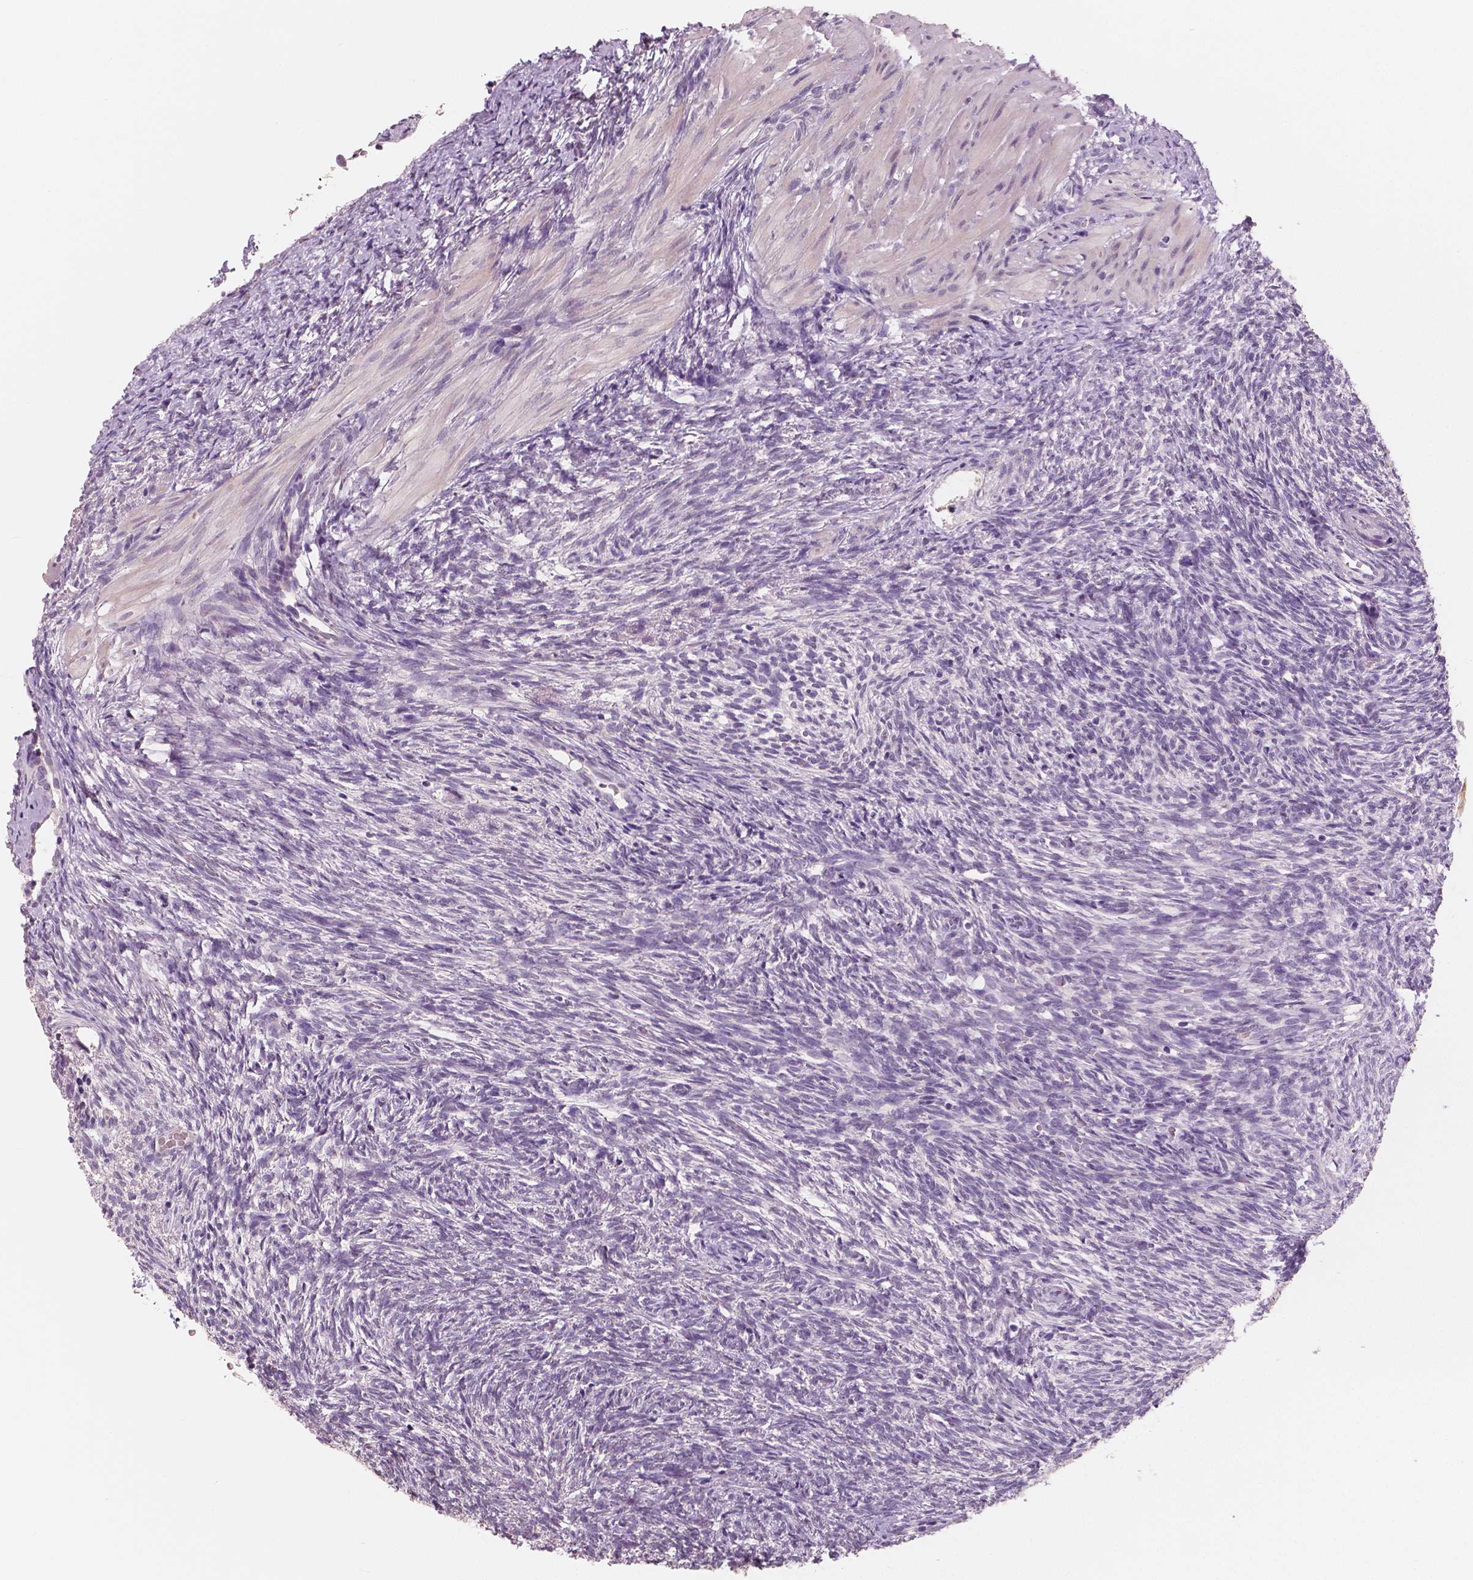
{"staining": {"intensity": "negative", "quantity": "none", "location": "none"}, "tissue": "ovary", "cell_type": "Follicle cells", "image_type": "normal", "snomed": [{"axis": "morphology", "description": "Normal tissue, NOS"}, {"axis": "topography", "description": "Ovary"}], "caption": "A micrograph of ovary stained for a protein displays no brown staining in follicle cells.", "gene": "RNASE7", "patient": {"sex": "female", "age": 46}}